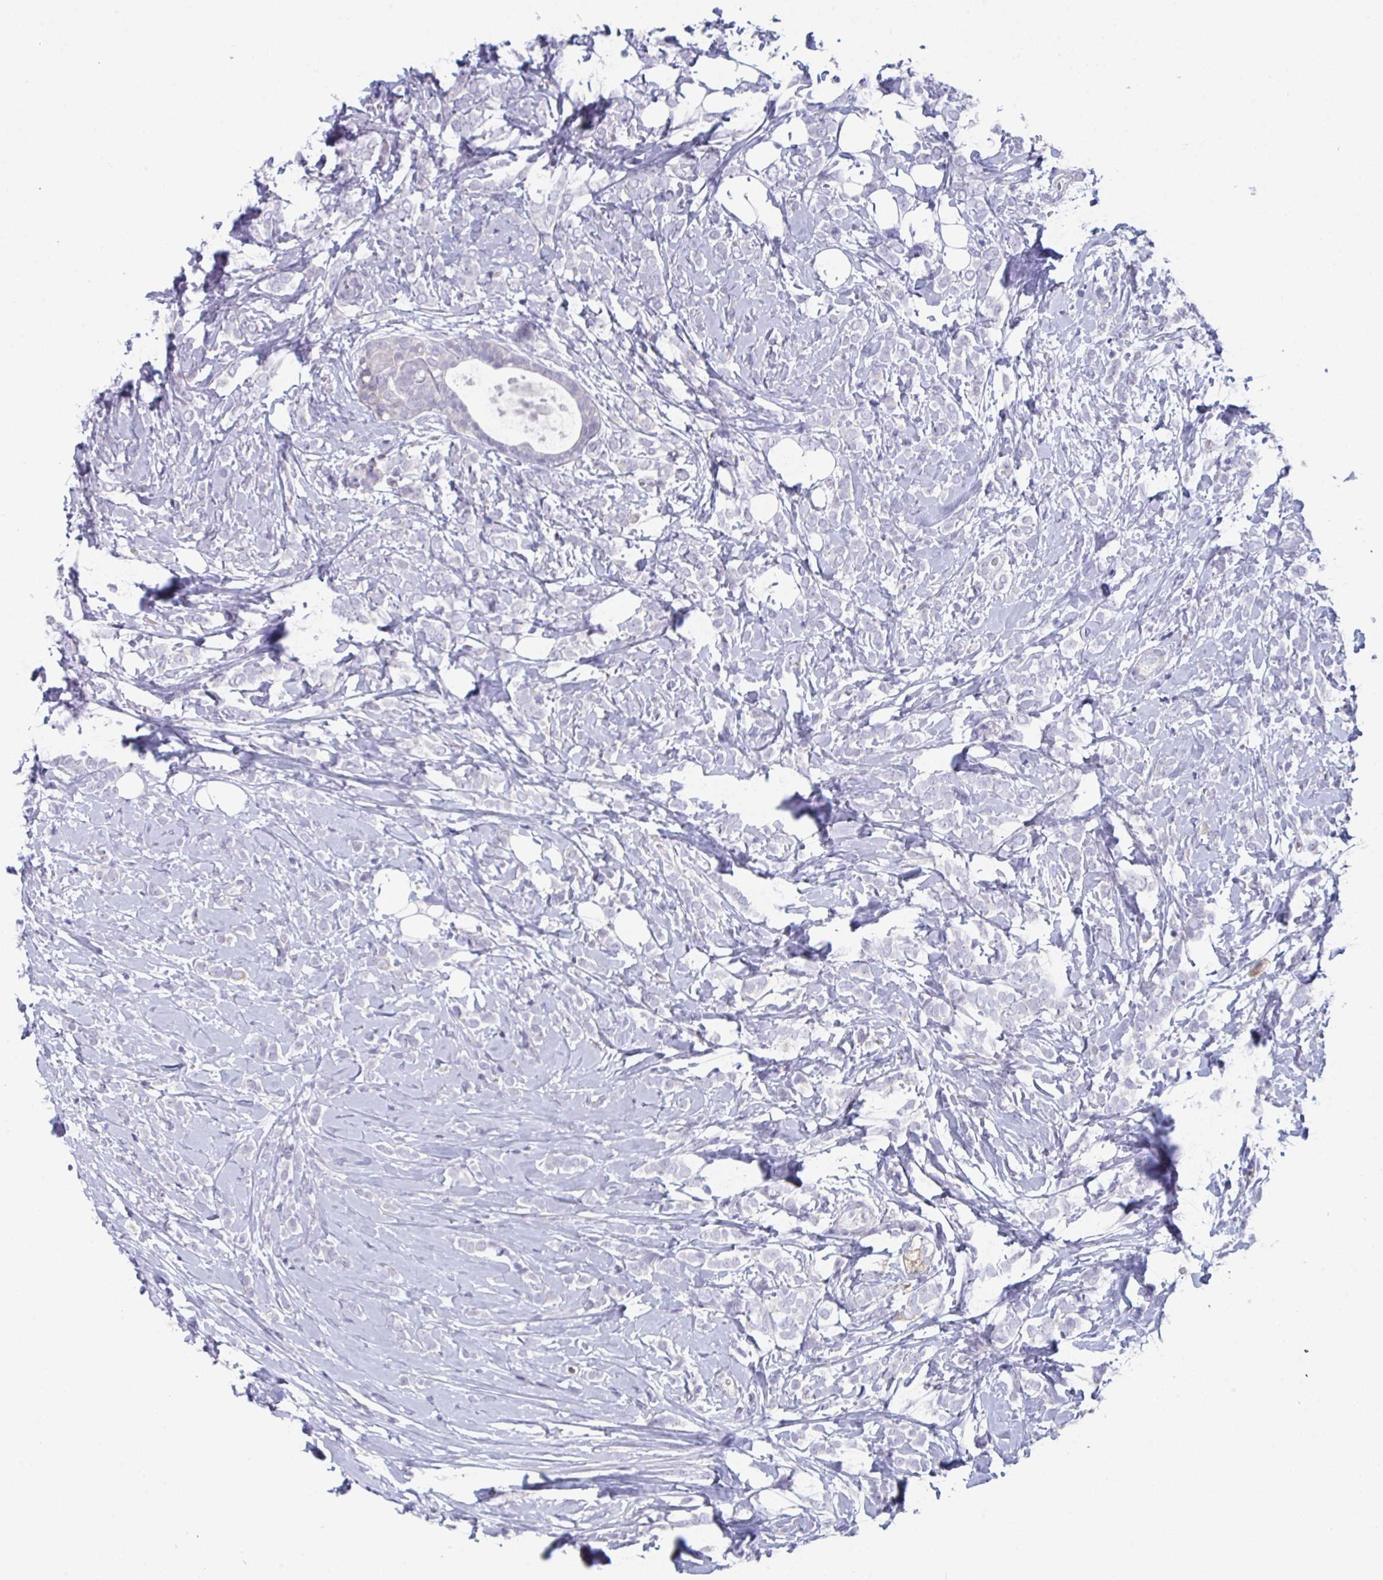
{"staining": {"intensity": "negative", "quantity": "none", "location": "none"}, "tissue": "breast cancer", "cell_type": "Tumor cells", "image_type": "cancer", "snomed": [{"axis": "morphology", "description": "Lobular carcinoma"}, {"axis": "topography", "description": "Breast"}], "caption": "This is an immunohistochemistry (IHC) photomicrograph of human breast cancer (lobular carcinoma). There is no expression in tumor cells.", "gene": "PTPRD", "patient": {"sex": "female", "age": 49}}